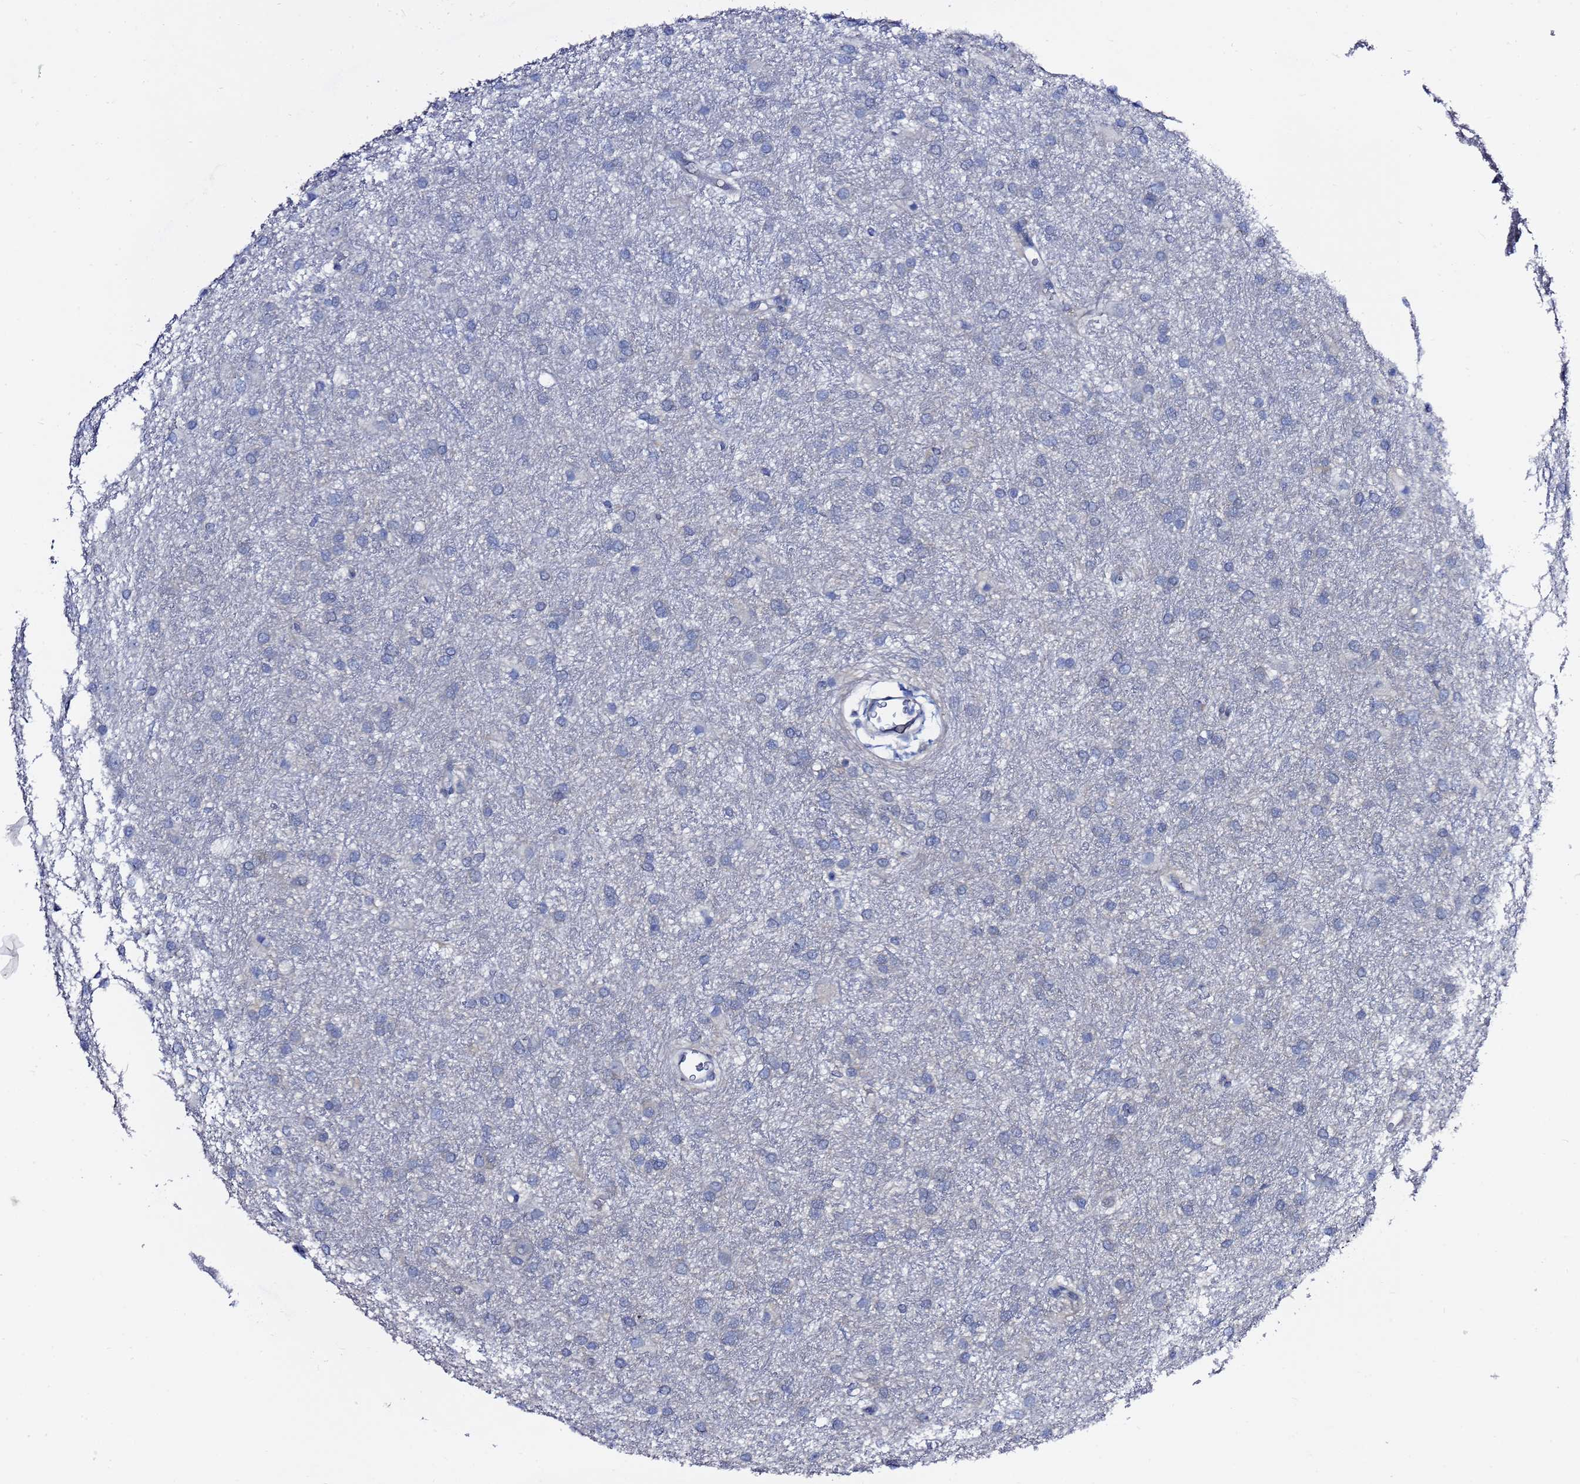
{"staining": {"intensity": "negative", "quantity": "none", "location": "none"}, "tissue": "glioma", "cell_type": "Tumor cells", "image_type": "cancer", "snomed": [{"axis": "morphology", "description": "Glioma, malignant, High grade"}, {"axis": "topography", "description": "Brain"}], "caption": "Photomicrograph shows no significant protein expression in tumor cells of high-grade glioma (malignant). The staining was performed using DAB to visualize the protein expression in brown, while the nuclei were stained in blue with hematoxylin (Magnification: 20x).", "gene": "LENG1", "patient": {"sex": "female", "age": 50}}